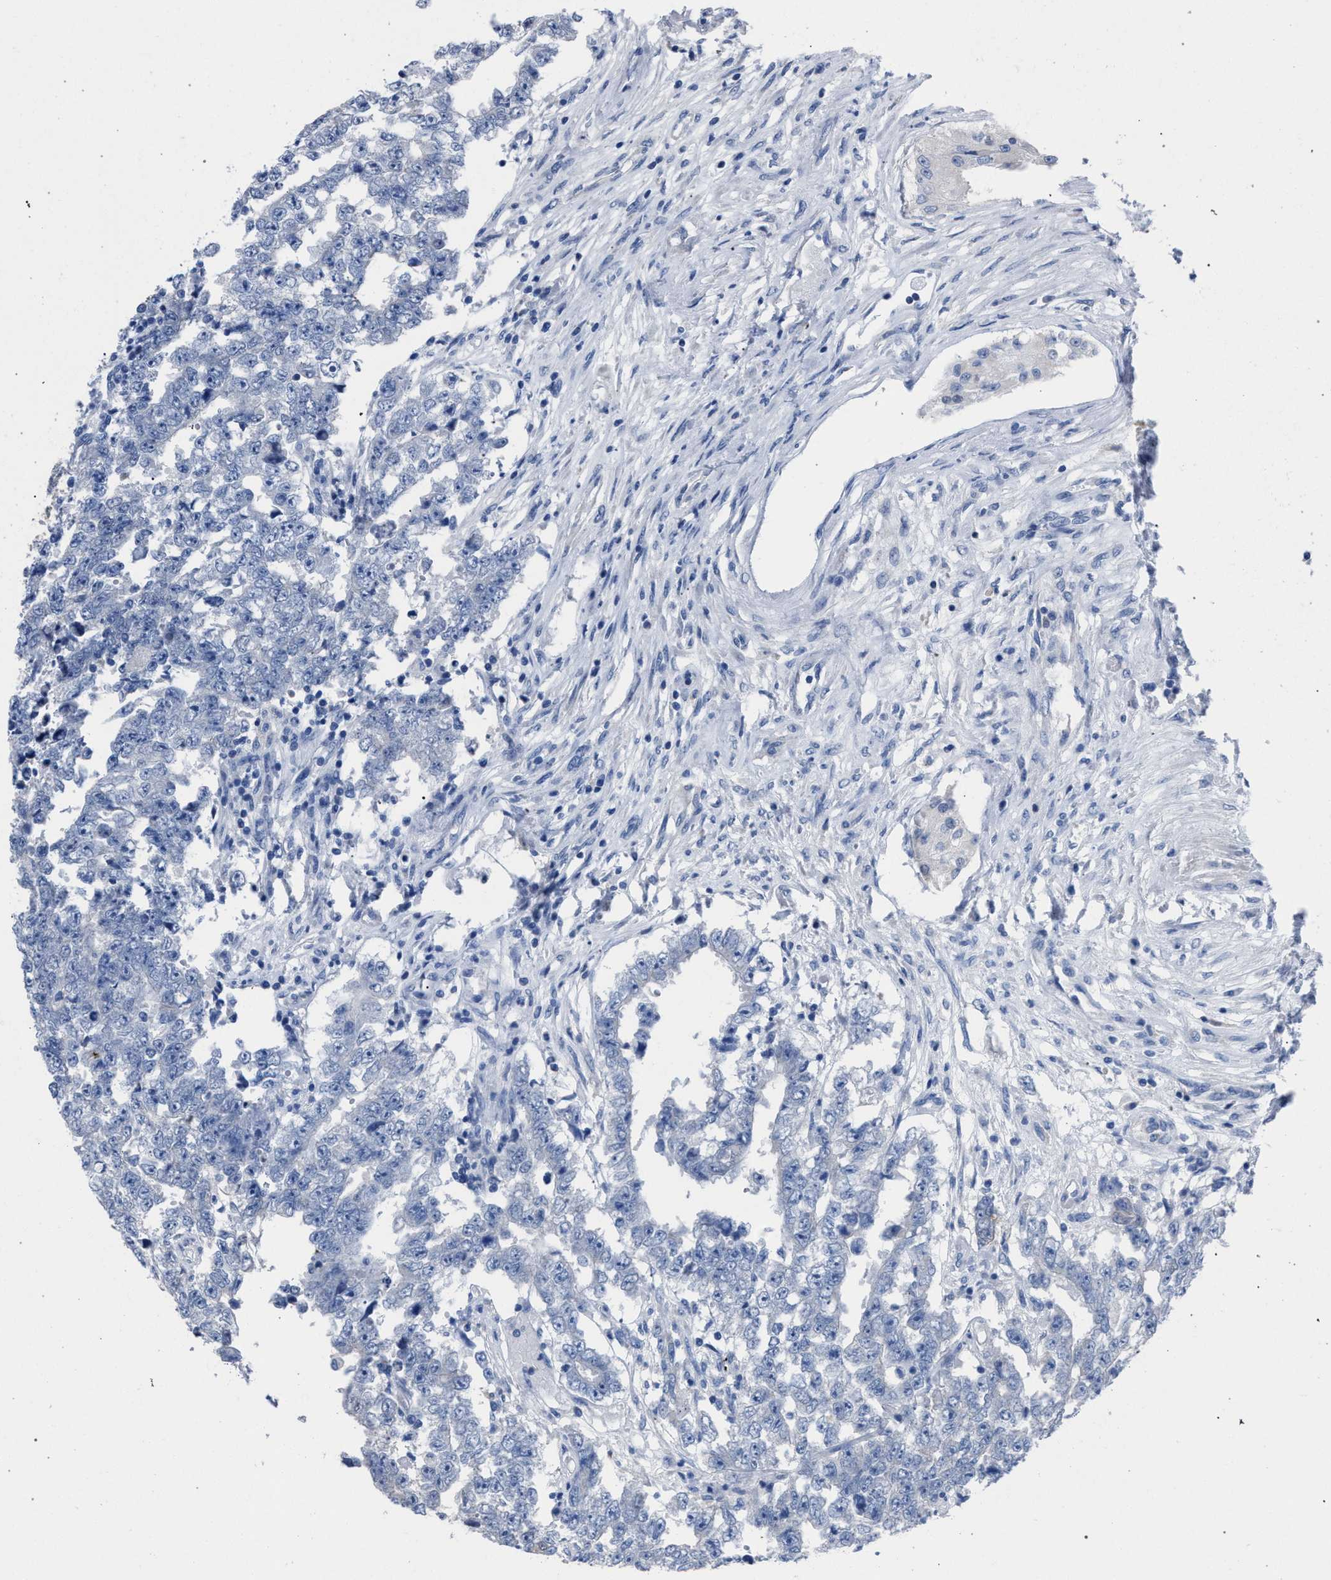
{"staining": {"intensity": "negative", "quantity": "none", "location": "none"}, "tissue": "testis cancer", "cell_type": "Tumor cells", "image_type": "cancer", "snomed": [{"axis": "morphology", "description": "Carcinoma, Embryonal, NOS"}, {"axis": "topography", "description": "Testis"}], "caption": "Histopathology image shows no protein positivity in tumor cells of embryonal carcinoma (testis) tissue.", "gene": "CRYZ", "patient": {"sex": "male", "age": 25}}